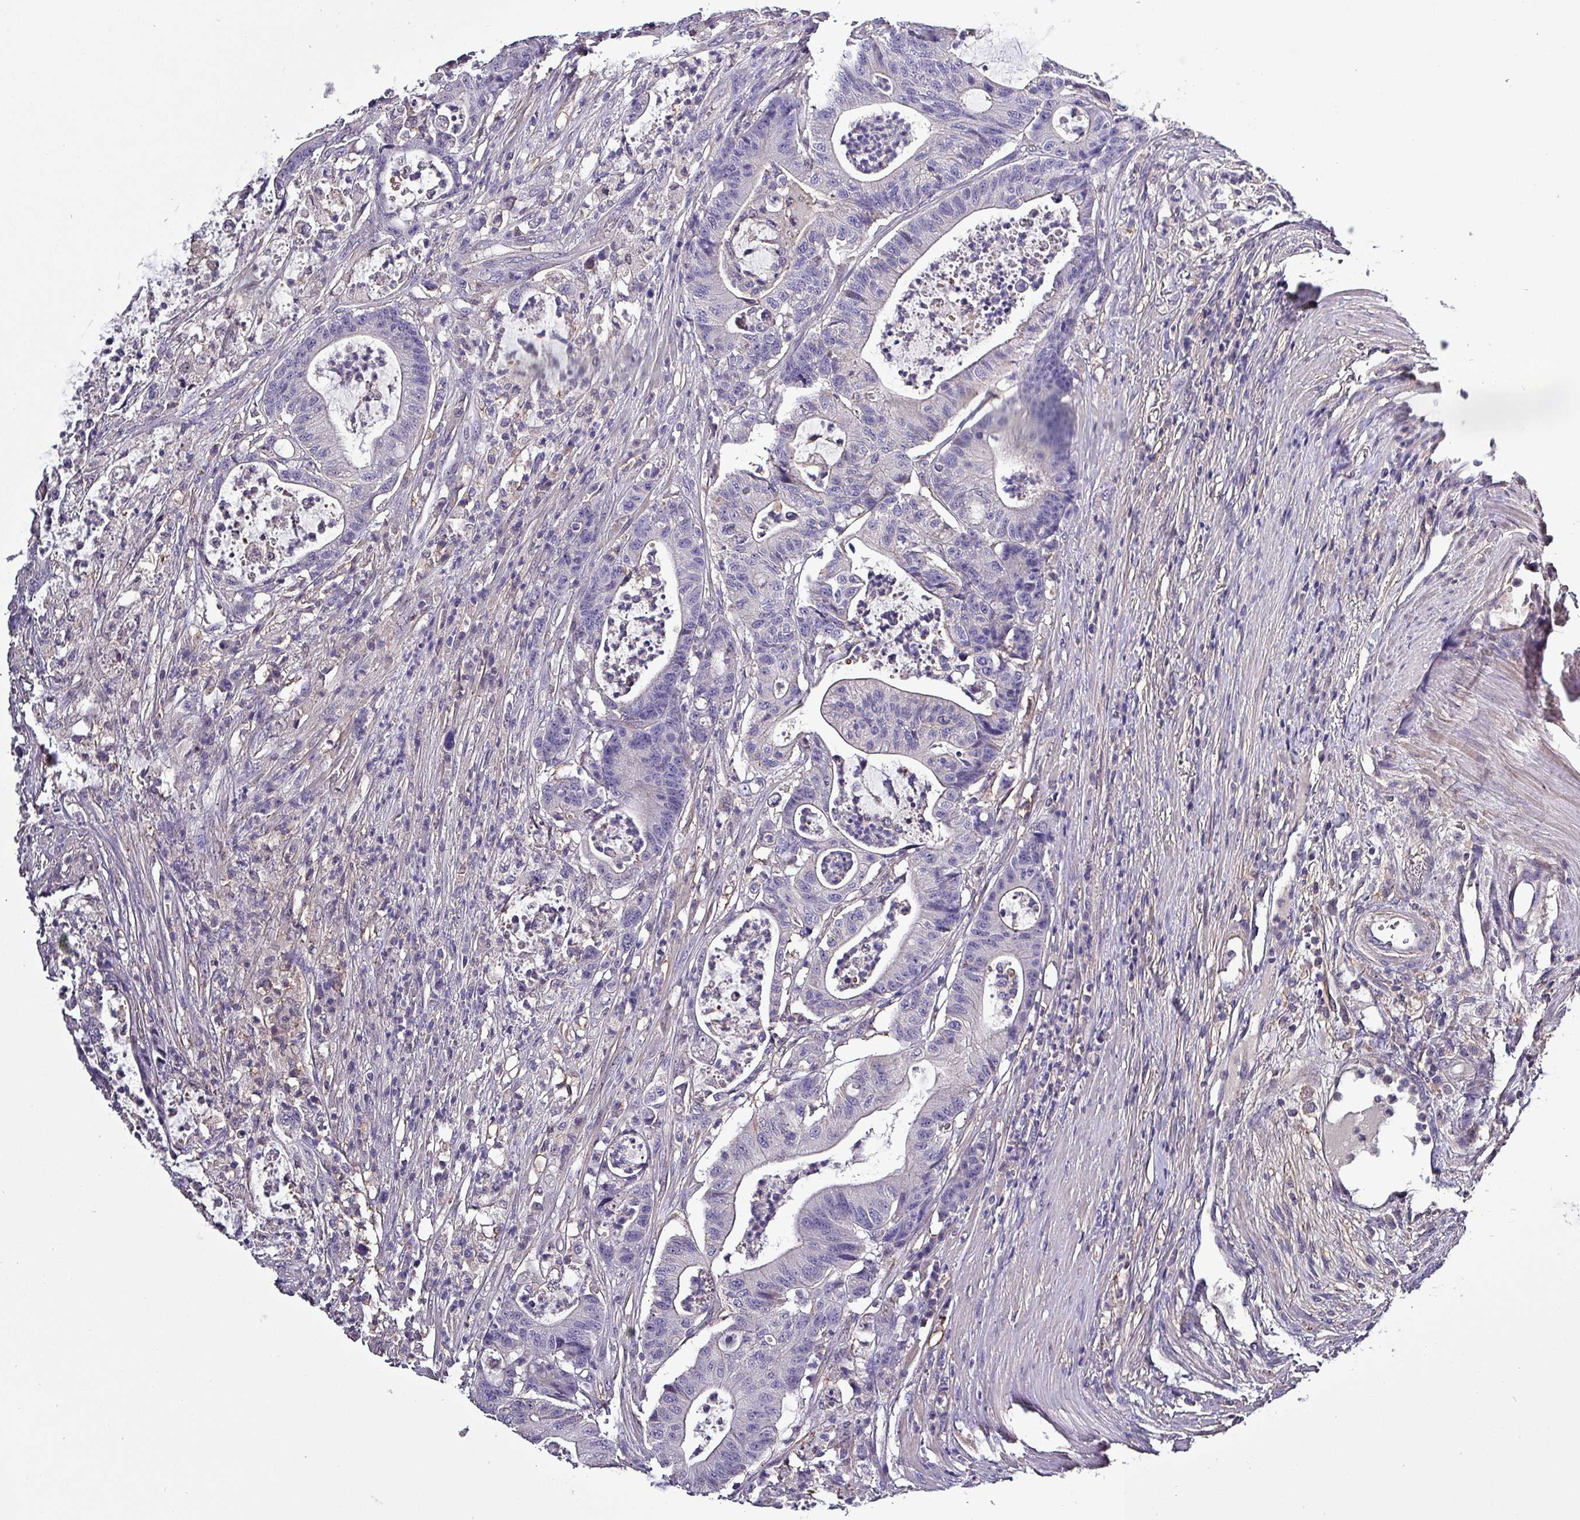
{"staining": {"intensity": "negative", "quantity": "none", "location": "none"}, "tissue": "colorectal cancer", "cell_type": "Tumor cells", "image_type": "cancer", "snomed": [{"axis": "morphology", "description": "Adenocarcinoma, NOS"}, {"axis": "topography", "description": "Colon"}], "caption": "Photomicrograph shows no protein expression in tumor cells of colorectal cancer tissue. (DAB (3,3'-diaminobenzidine) immunohistochemistry (IHC) with hematoxylin counter stain).", "gene": "HTRA4", "patient": {"sex": "female", "age": 84}}